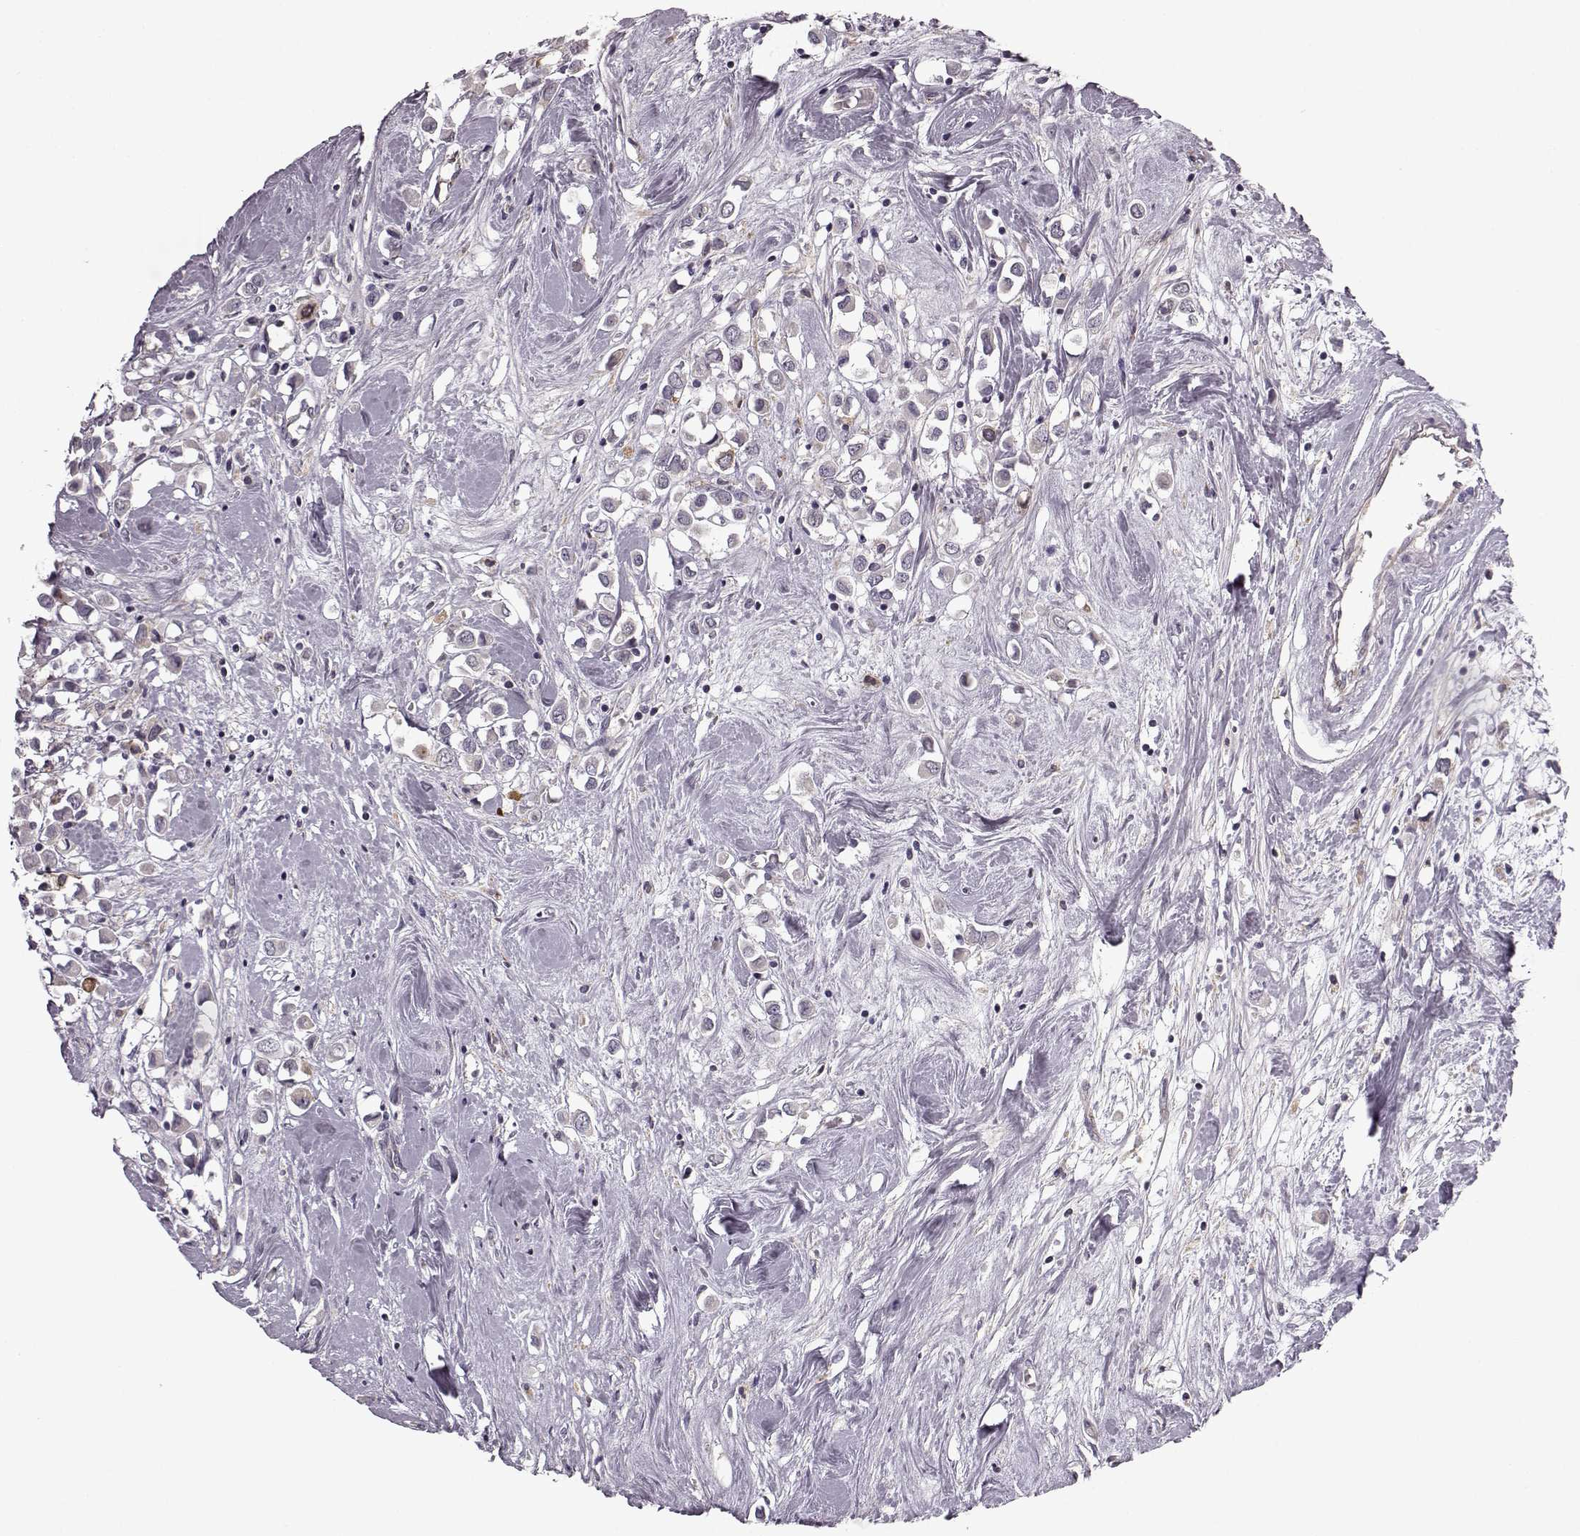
{"staining": {"intensity": "weak", "quantity": "<25%", "location": "cytoplasmic/membranous"}, "tissue": "breast cancer", "cell_type": "Tumor cells", "image_type": "cancer", "snomed": [{"axis": "morphology", "description": "Duct carcinoma"}, {"axis": "topography", "description": "Breast"}], "caption": "This is an immunohistochemistry (IHC) photomicrograph of human breast intraductal carcinoma. There is no positivity in tumor cells.", "gene": "HMMR", "patient": {"sex": "female", "age": 61}}